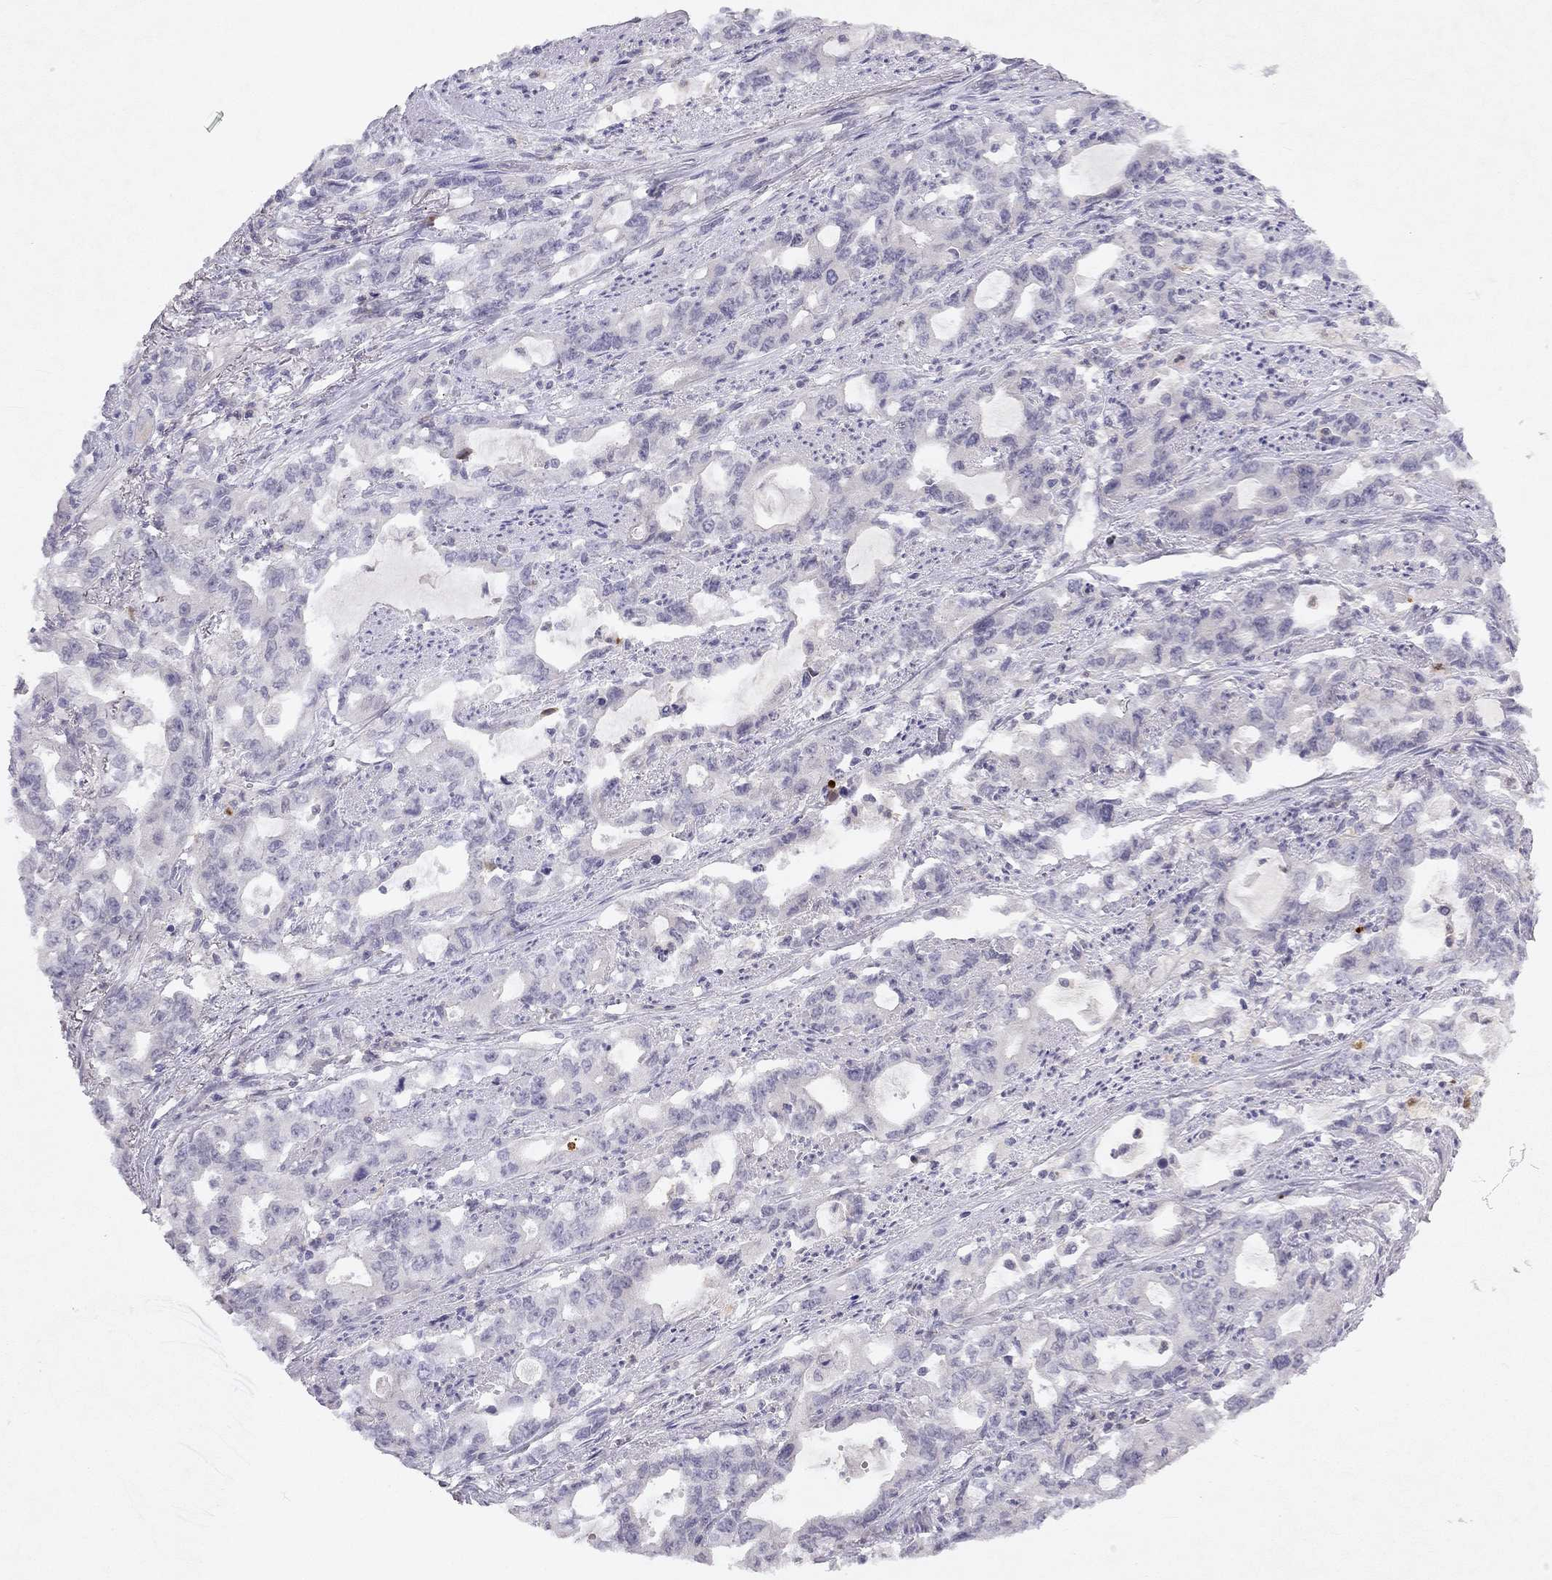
{"staining": {"intensity": "negative", "quantity": "none", "location": "none"}, "tissue": "stomach cancer", "cell_type": "Tumor cells", "image_type": "cancer", "snomed": [{"axis": "morphology", "description": "Adenocarcinoma, NOS"}, {"axis": "topography", "description": "Stomach, upper"}], "caption": "Immunohistochemistry (IHC) of stomach cancer demonstrates no expression in tumor cells. (DAB immunohistochemistry, high magnification).", "gene": "SLC6A4", "patient": {"sex": "male", "age": 85}}